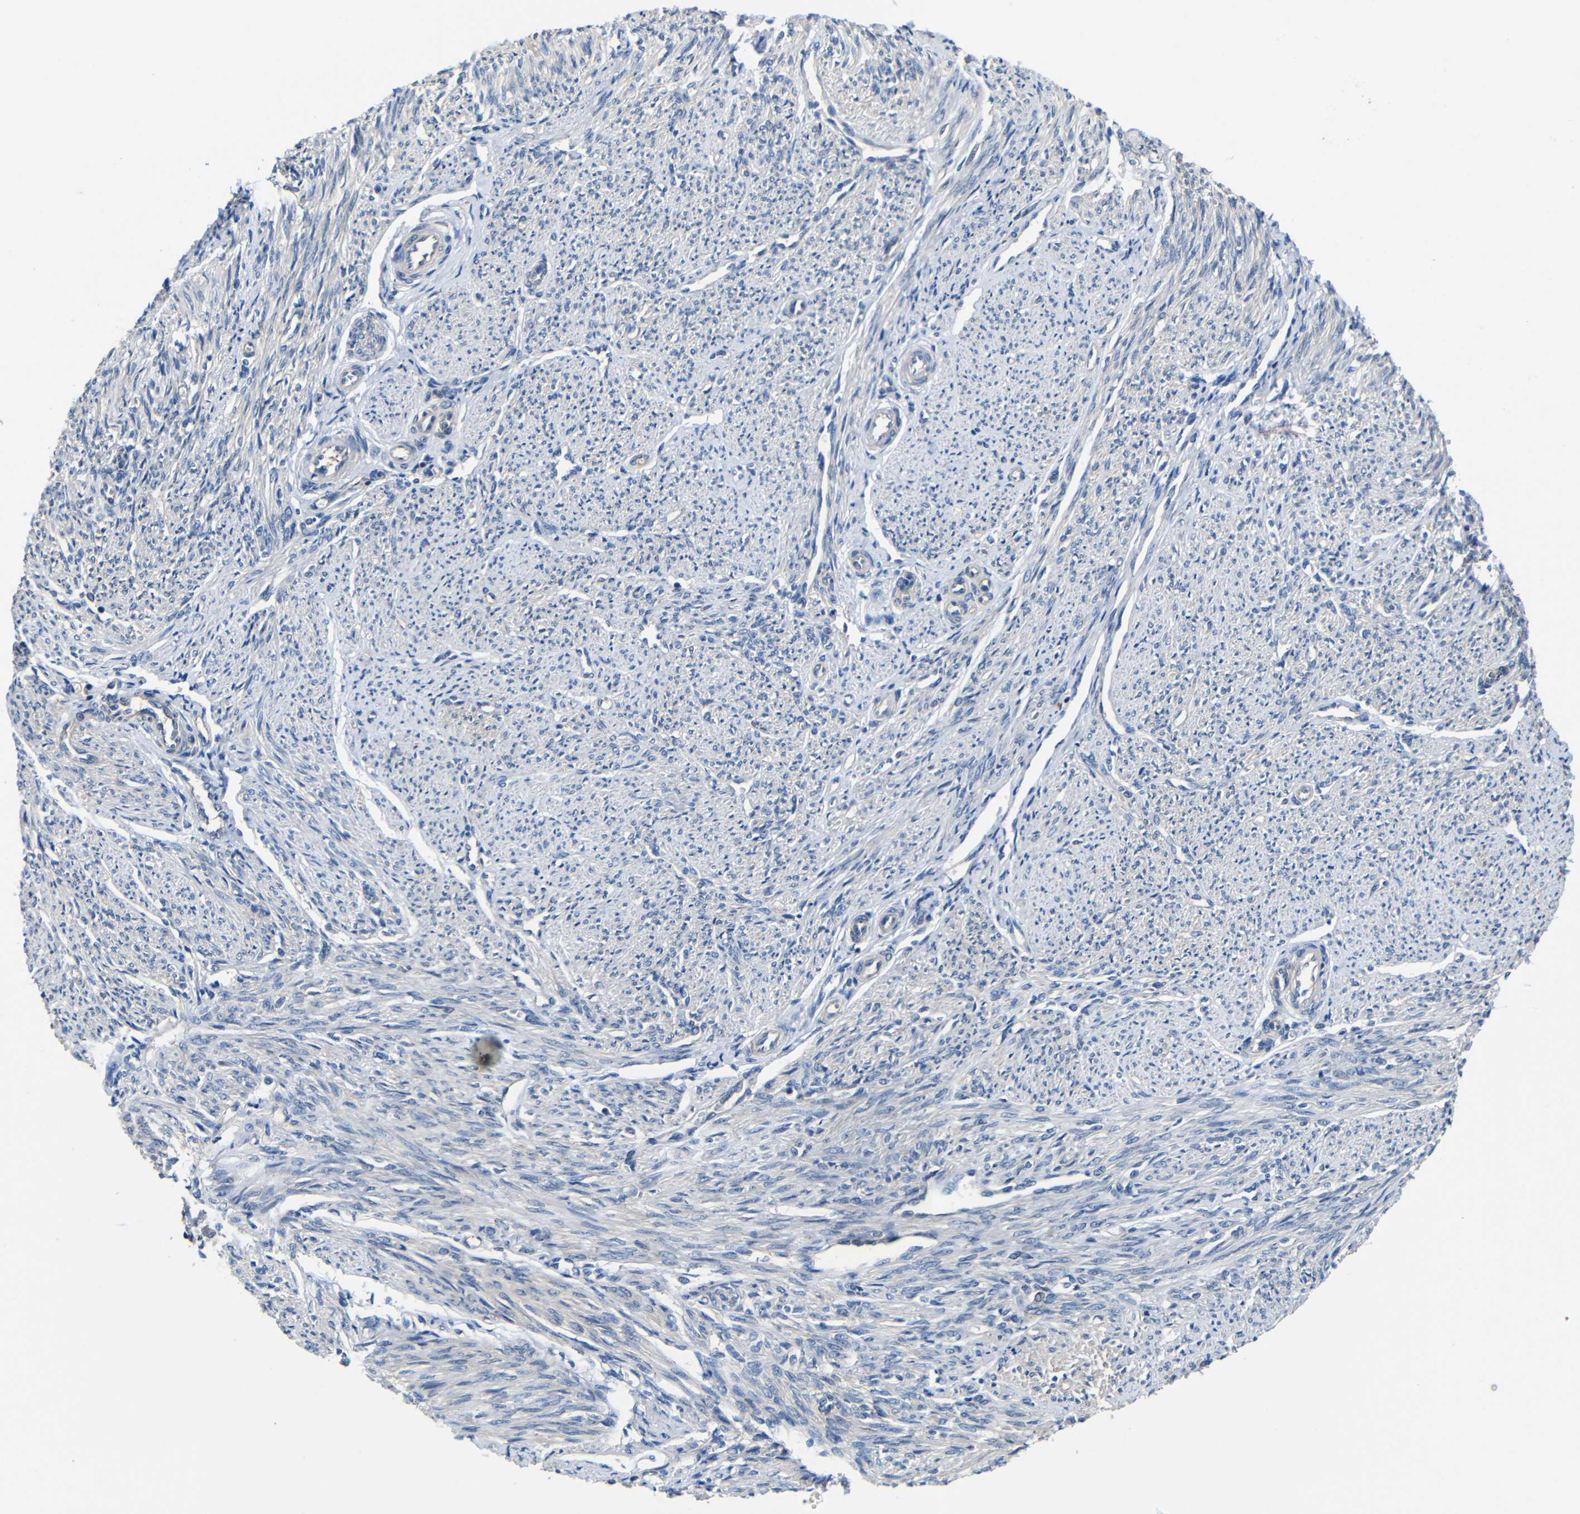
{"staining": {"intensity": "negative", "quantity": "none", "location": "none"}, "tissue": "smooth muscle", "cell_type": "Smooth muscle cells", "image_type": "normal", "snomed": [{"axis": "morphology", "description": "Normal tissue, NOS"}, {"axis": "topography", "description": "Smooth muscle"}], "caption": "Human smooth muscle stained for a protein using IHC displays no expression in smooth muscle cells.", "gene": "ZNF90", "patient": {"sex": "female", "age": 65}}